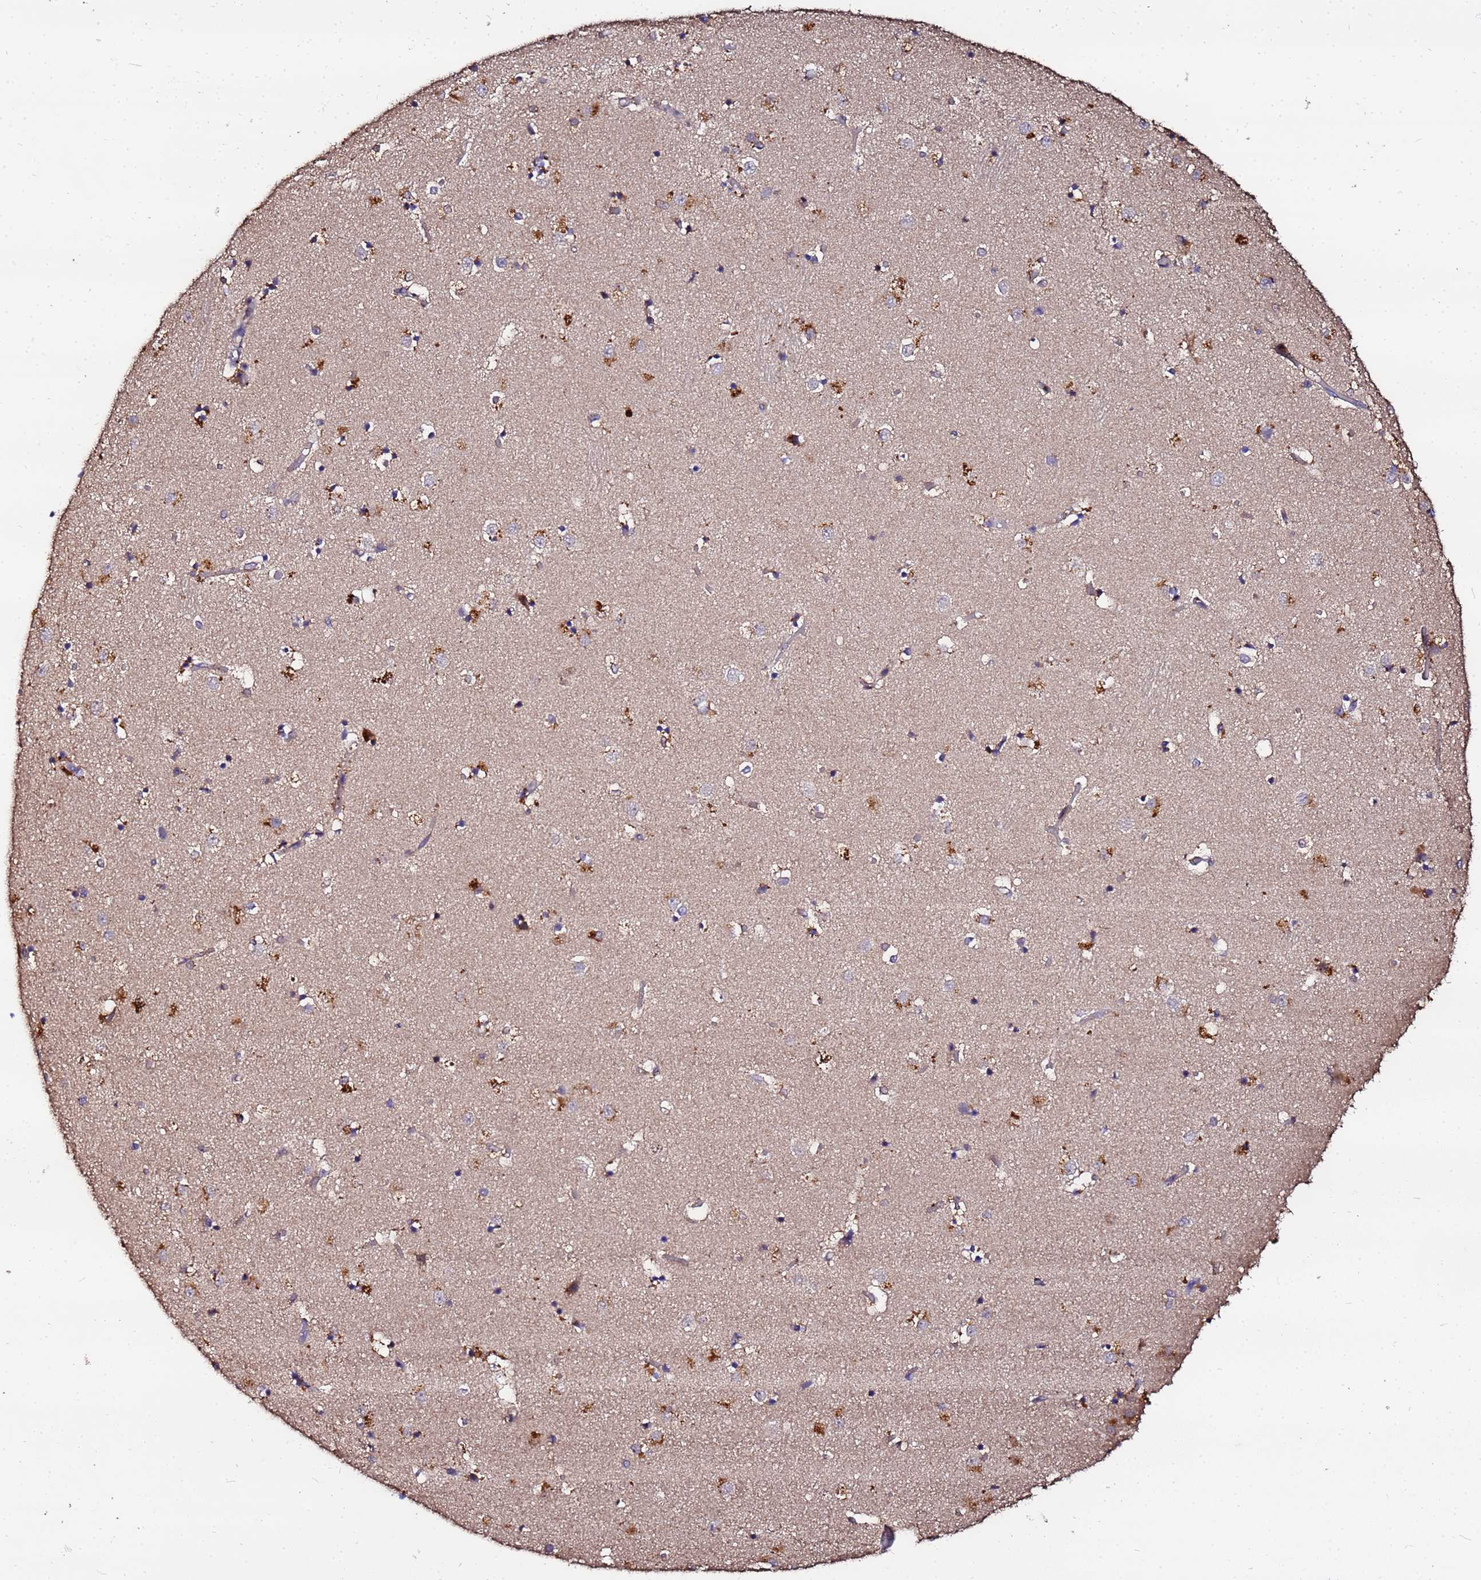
{"staining": {"intensity": "moderate", "quantity": "<25%", "location": "cytoplasmic/membranous"}, "tissue": "caudate", "cell_type": "Glial cells", "image_type": "normal", "snomed": [{"axis": "morphology", "description": "Normal tissue, NOS"}, {"axis": "topography", "description": "Lateral ventricle wall"}], "caption": "This photomicrograph exhibits normal caudate stained with IHC to label a protein in brown. The cytoplasmic/membranous of glial cells show moderate positivity for the protein. Nuclei are counter-stained blue.", "gene": "MTERF1", "patient": {"sex": "female", "age": 52}}